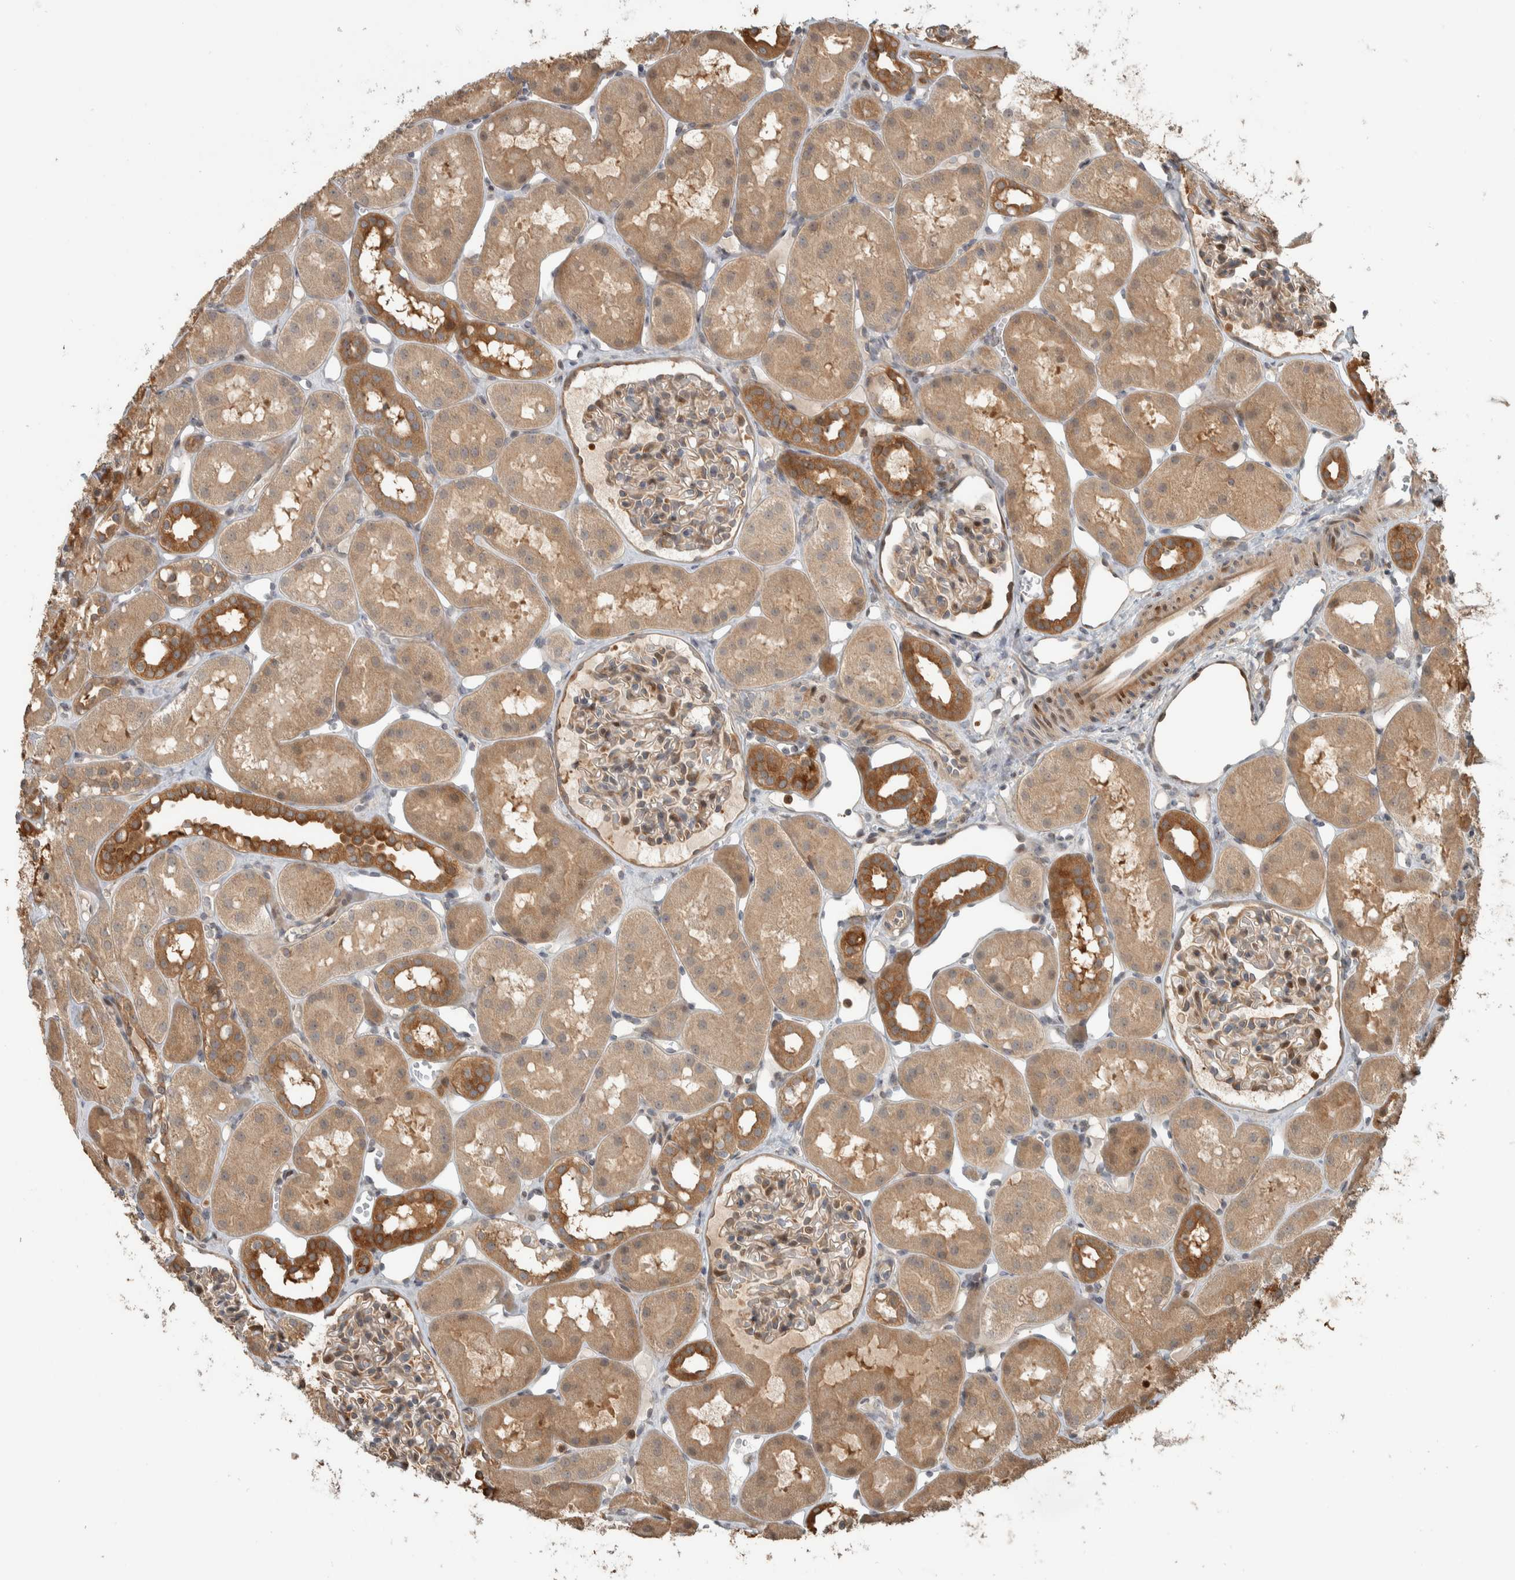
{"staining": {"intensity": "weak", "quantity": "25%-75%", "location": "cytoplasmic/membranous"}, "tissue": "kidney", "cell_type": "Cells in glomeruli", "image_type": "normal", "snomed": [{"axis": "morphology", "description": "Normal tissue, NOS"}, {"axis": "topography", "description": "Kidney"}], "caption": "This is an image of IHC staining of benign kidney, which shows weak expression in the cytoplasmic/membranous of cells in glomeruli.", "gene": "CNTROB", "patient": {"sex": "male", "age": 16}}